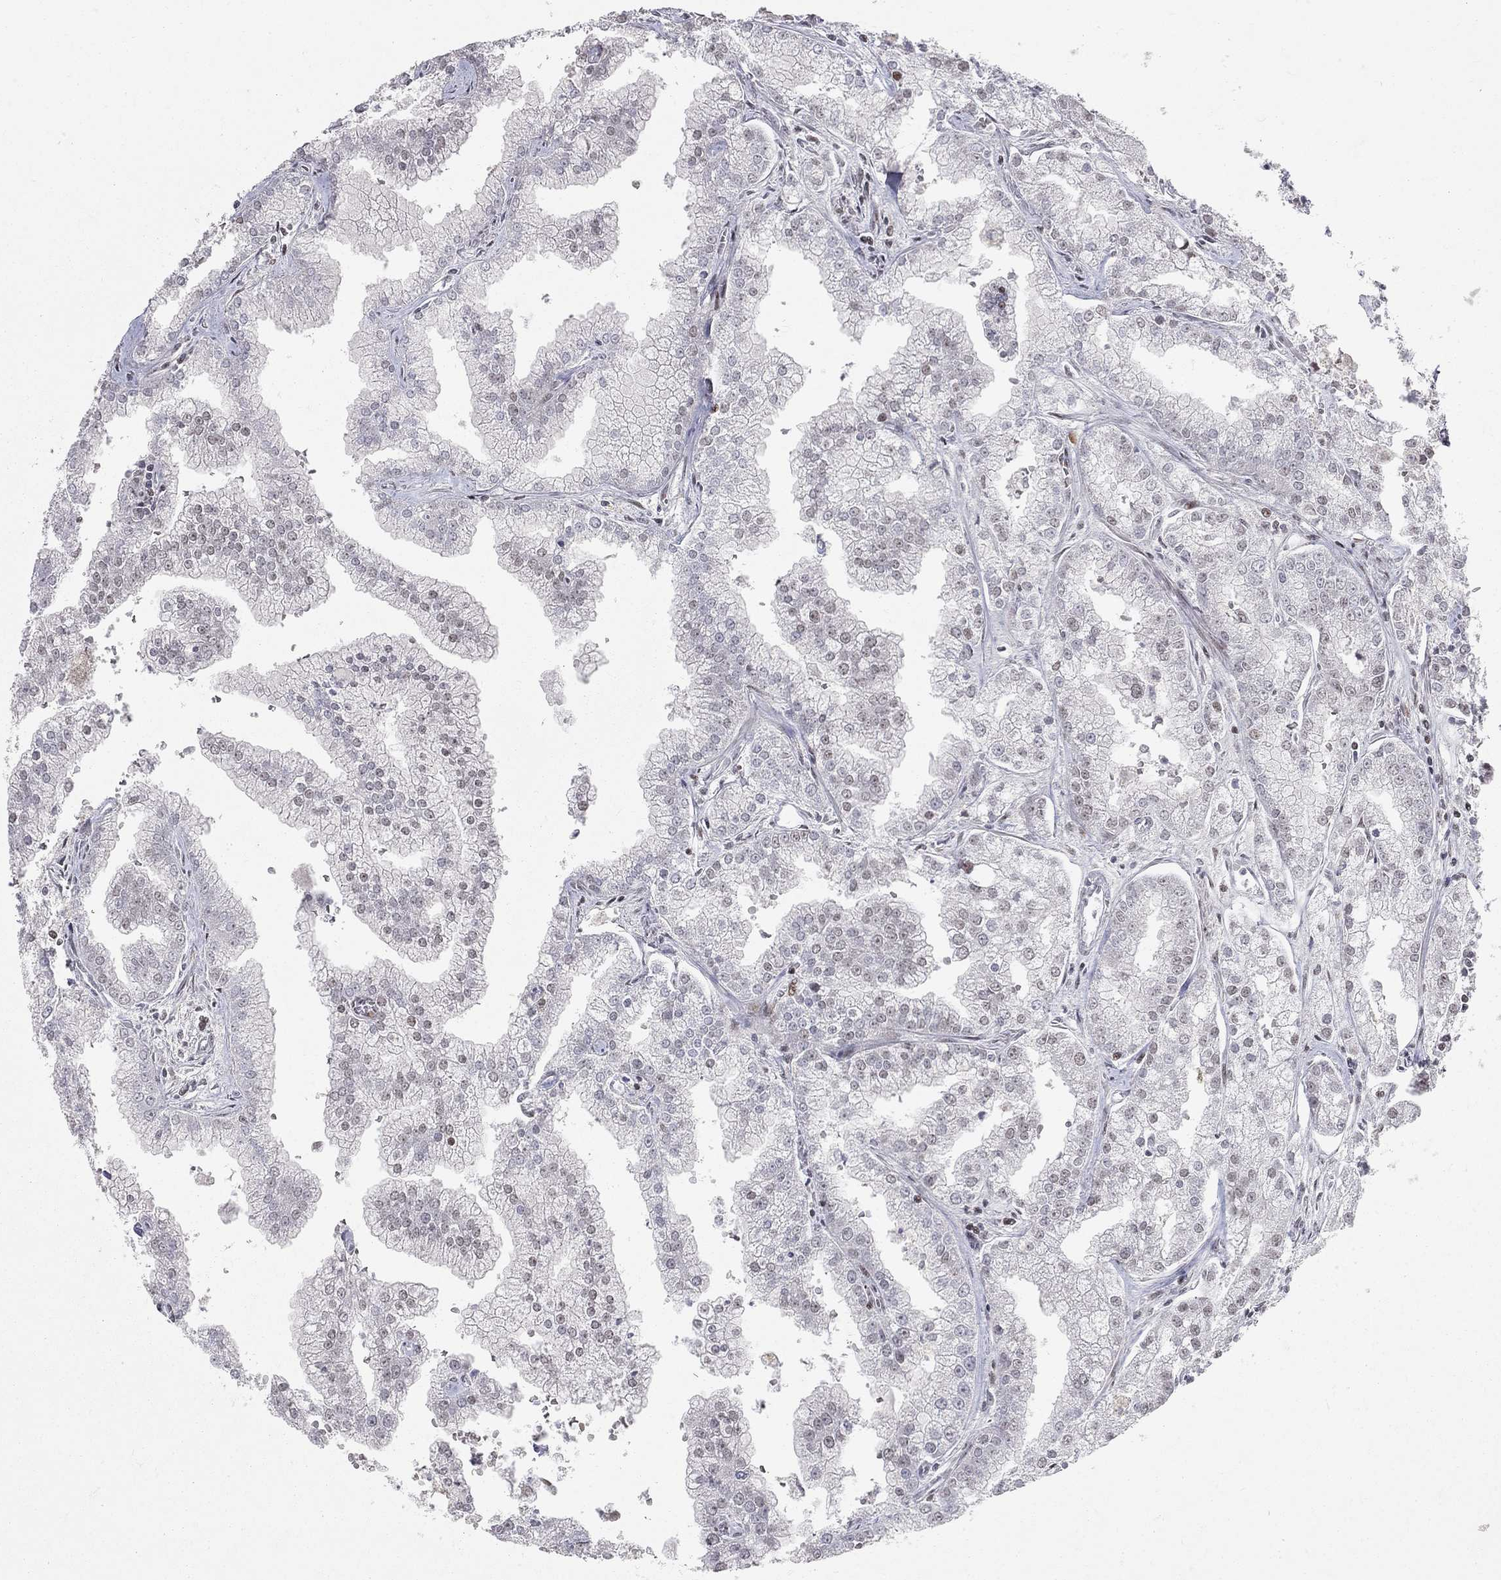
{"staining": {"intensity": "negative", "quantity": "none", "location": "none"}, "tissue": "prostate cancer", "cell_type": "Tumor cells", "image_type": "cancer", "snomed": [{"axis": "morphology", "description": "Adenocarcinoma, NOS"}, {"axis": "topography", "description": "Prostate"}], "caption": "Adenocarcinoma (prostate) stained for a protein using immunohistochemistry exhibits no positivity tumor cells.", "gene": "HDAC3", "patient": {"sex": "male", "age": 70}}